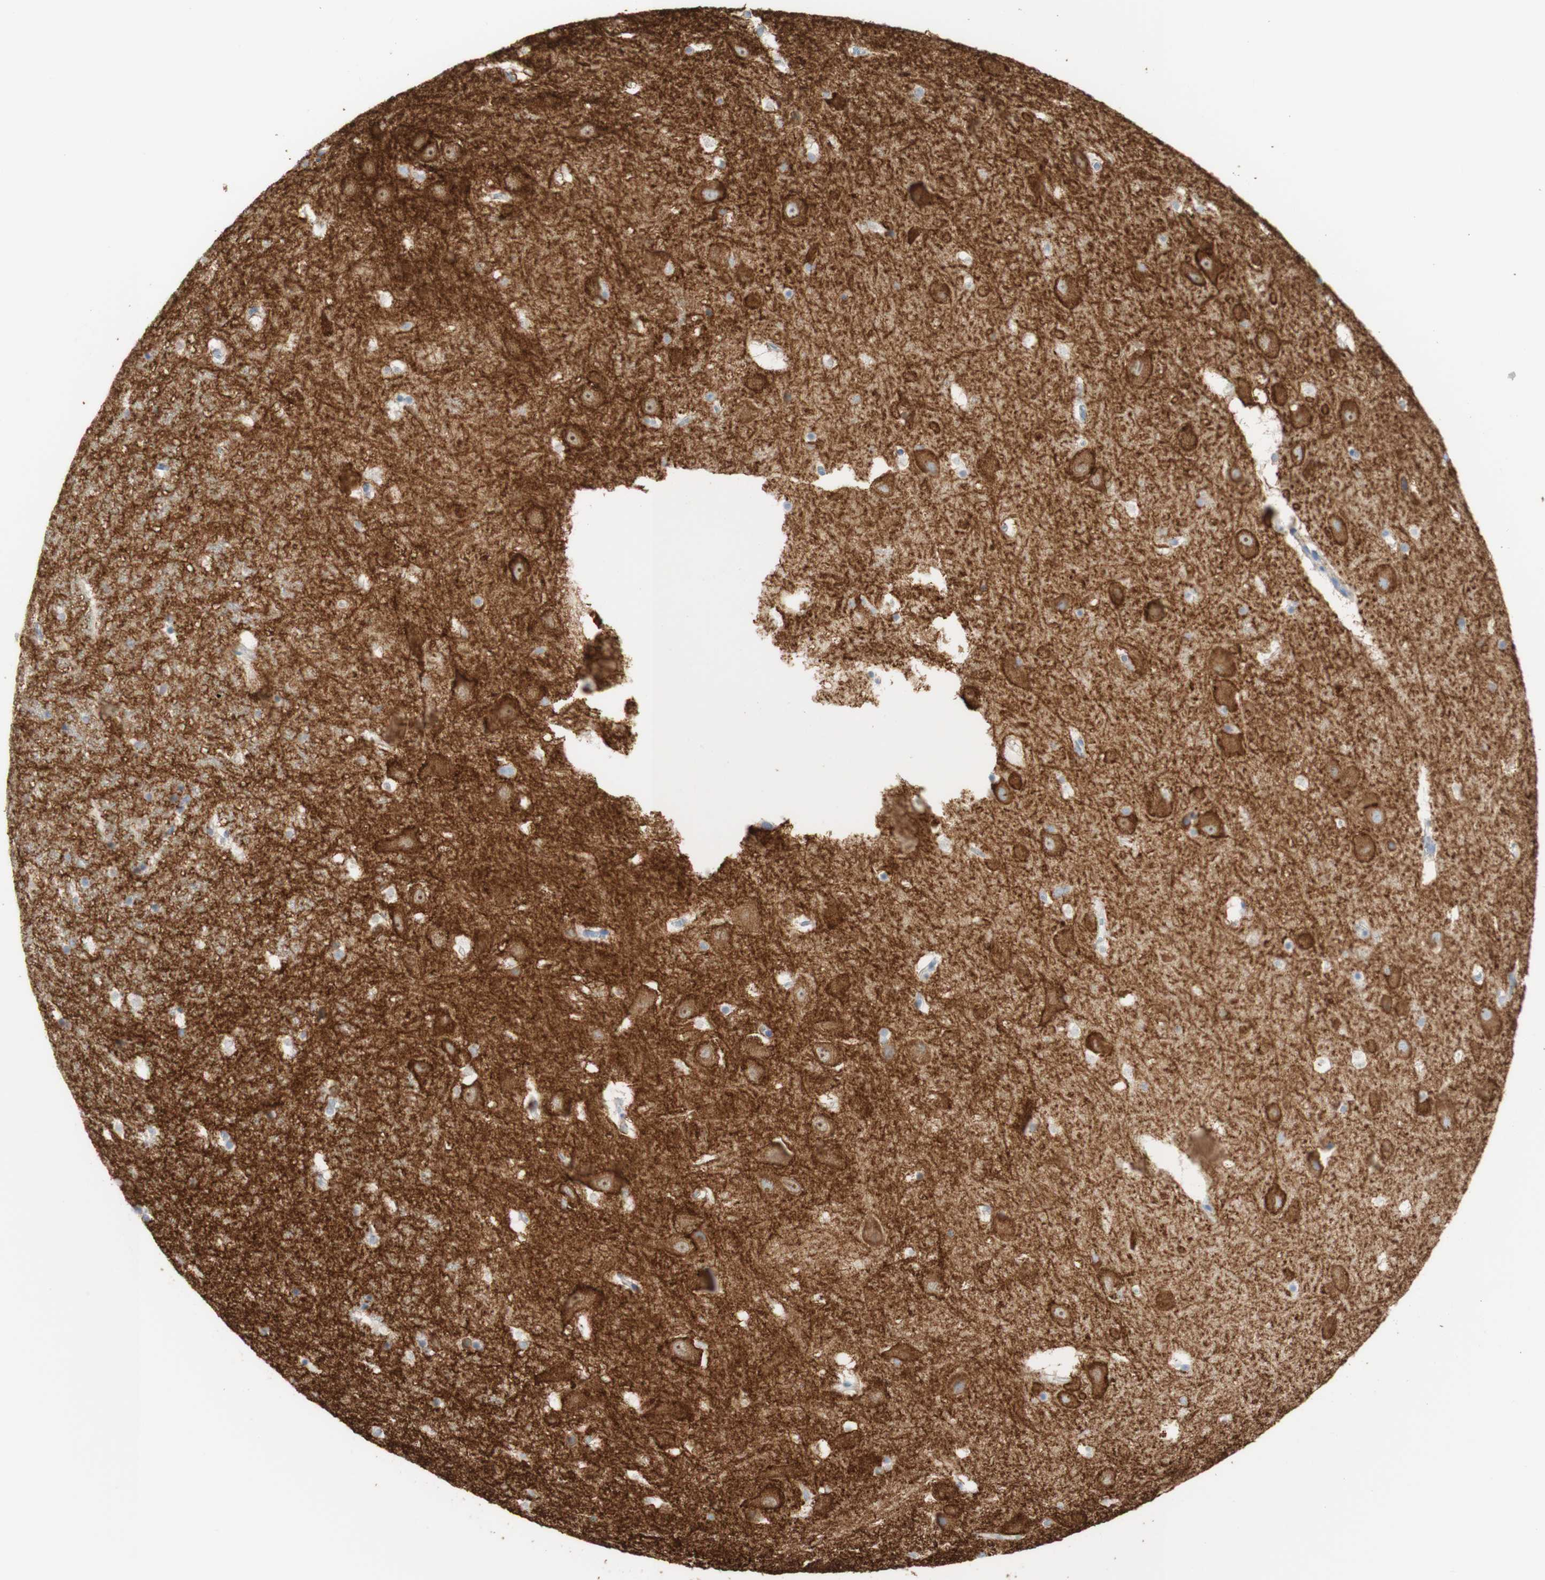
{"staining": {"intensity": "negative", "quantity": "none", "location": "none"}, "tissue": "hippocampus", "cell_type": "Glial cells", "image_type": "normal", "snomed": [{"axis": "morphology", "description": "Normal tissue, NOS"}, {"axis": "topography", "description": "Hippocampus"}], "caption": "There is no significant expression in glial cells of hippocampus. (DAB immunohistochemistry (IHC) visualized using brightfield microscopy, high magnification).", "gene": "ATP2B1", "patient": {"sex": "male", "age": 45}}